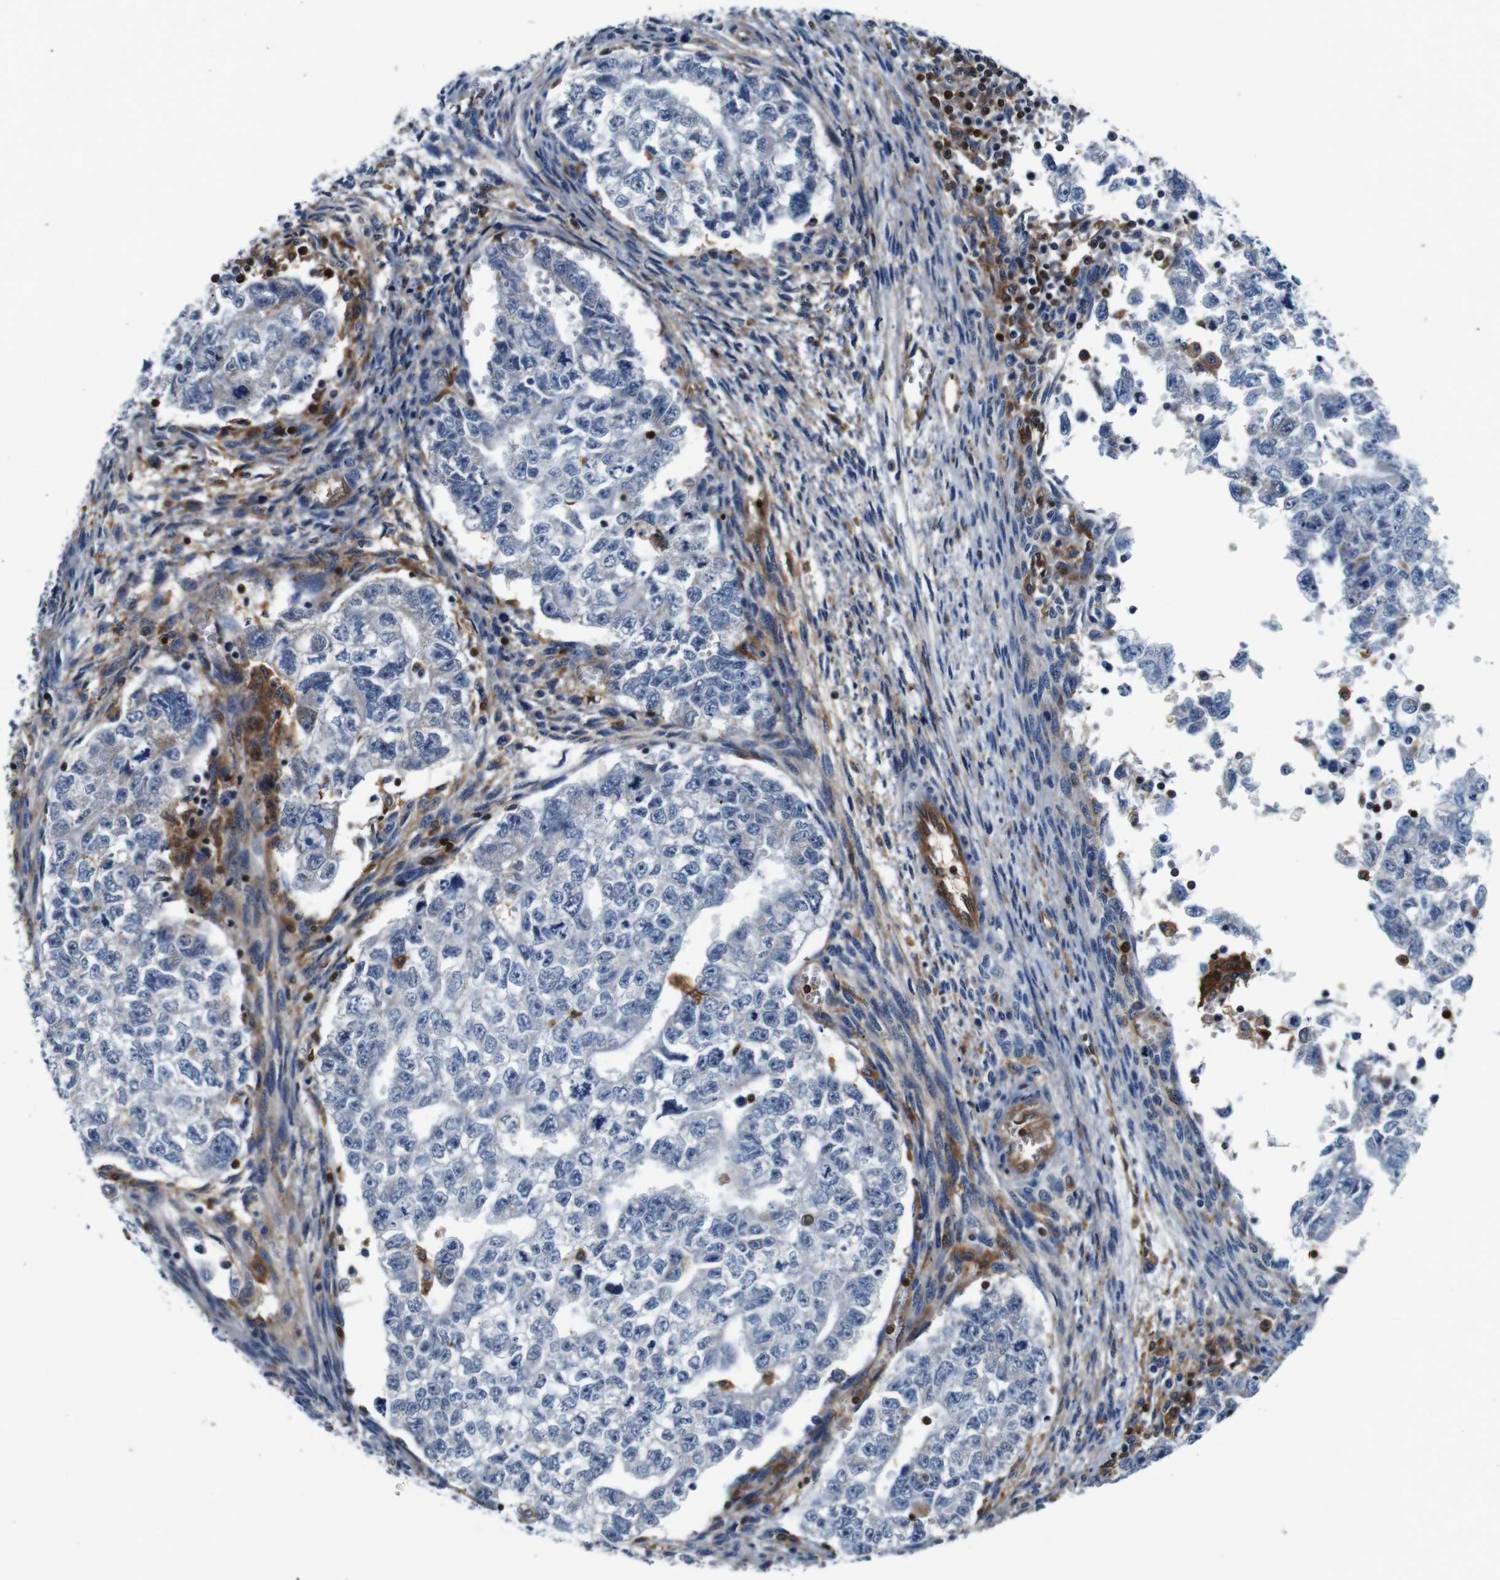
{"staining": {"intensity": "negative", "quantity": "none", "location": "none"}, "tissue": "testis cancer", "cell_type": "Tumor cells", "image_type": "cancer", "snomed": [{"axis": "morphology", "description": "Seminoma, NOS"}, {"axis": "morphology", "description": "Carcinoma, Embryonal, NOS"}, {"axis": "topography", "description": "Testis"}], "caption": "Tumor cells are negative for protein expression in human seminoma (testis). Nuclei are stained in blue.", "gene": "ANXA1", "patient": {"sex": "male", "age": 38}}